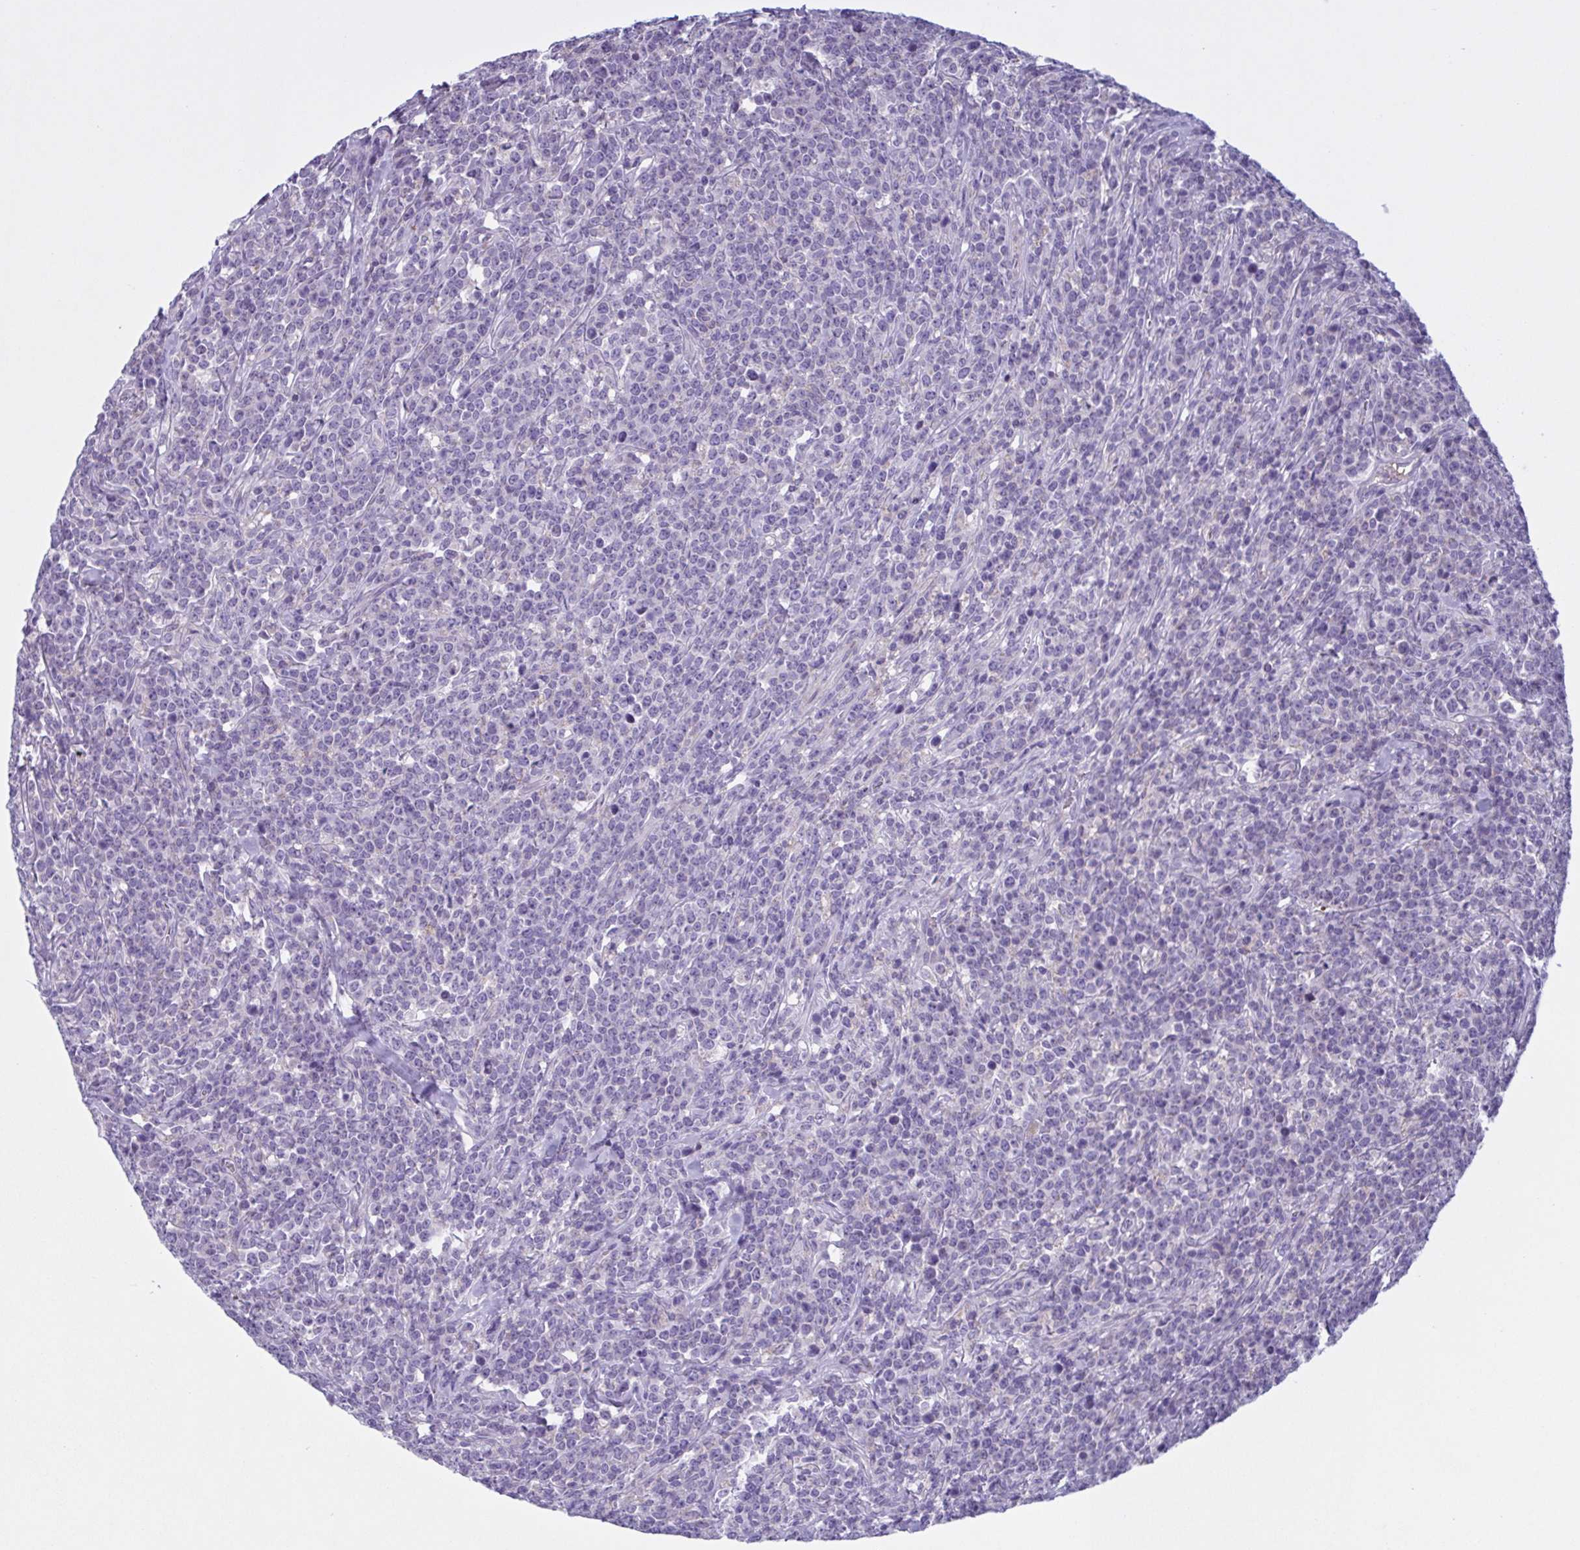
{"staining": {"intensity": "negative", "quantity": "none", "location": "none"}, "tissue": "lymphoma", "cell_type": "Tumor cells", "image_type": "cancer", "snomed": [{"axis": "morphology", "description": "Malignant lymphoma, non-Hodgkin's type, High grade"}, {"axis": "topography", "description": "Small intestine"}], "caption": "DAB immunohistochemical staining of human lymphoma exhibits no significant expression in tumor cells.", "gene": "F13B", "patient": {"sex": "female", "age": 56}}